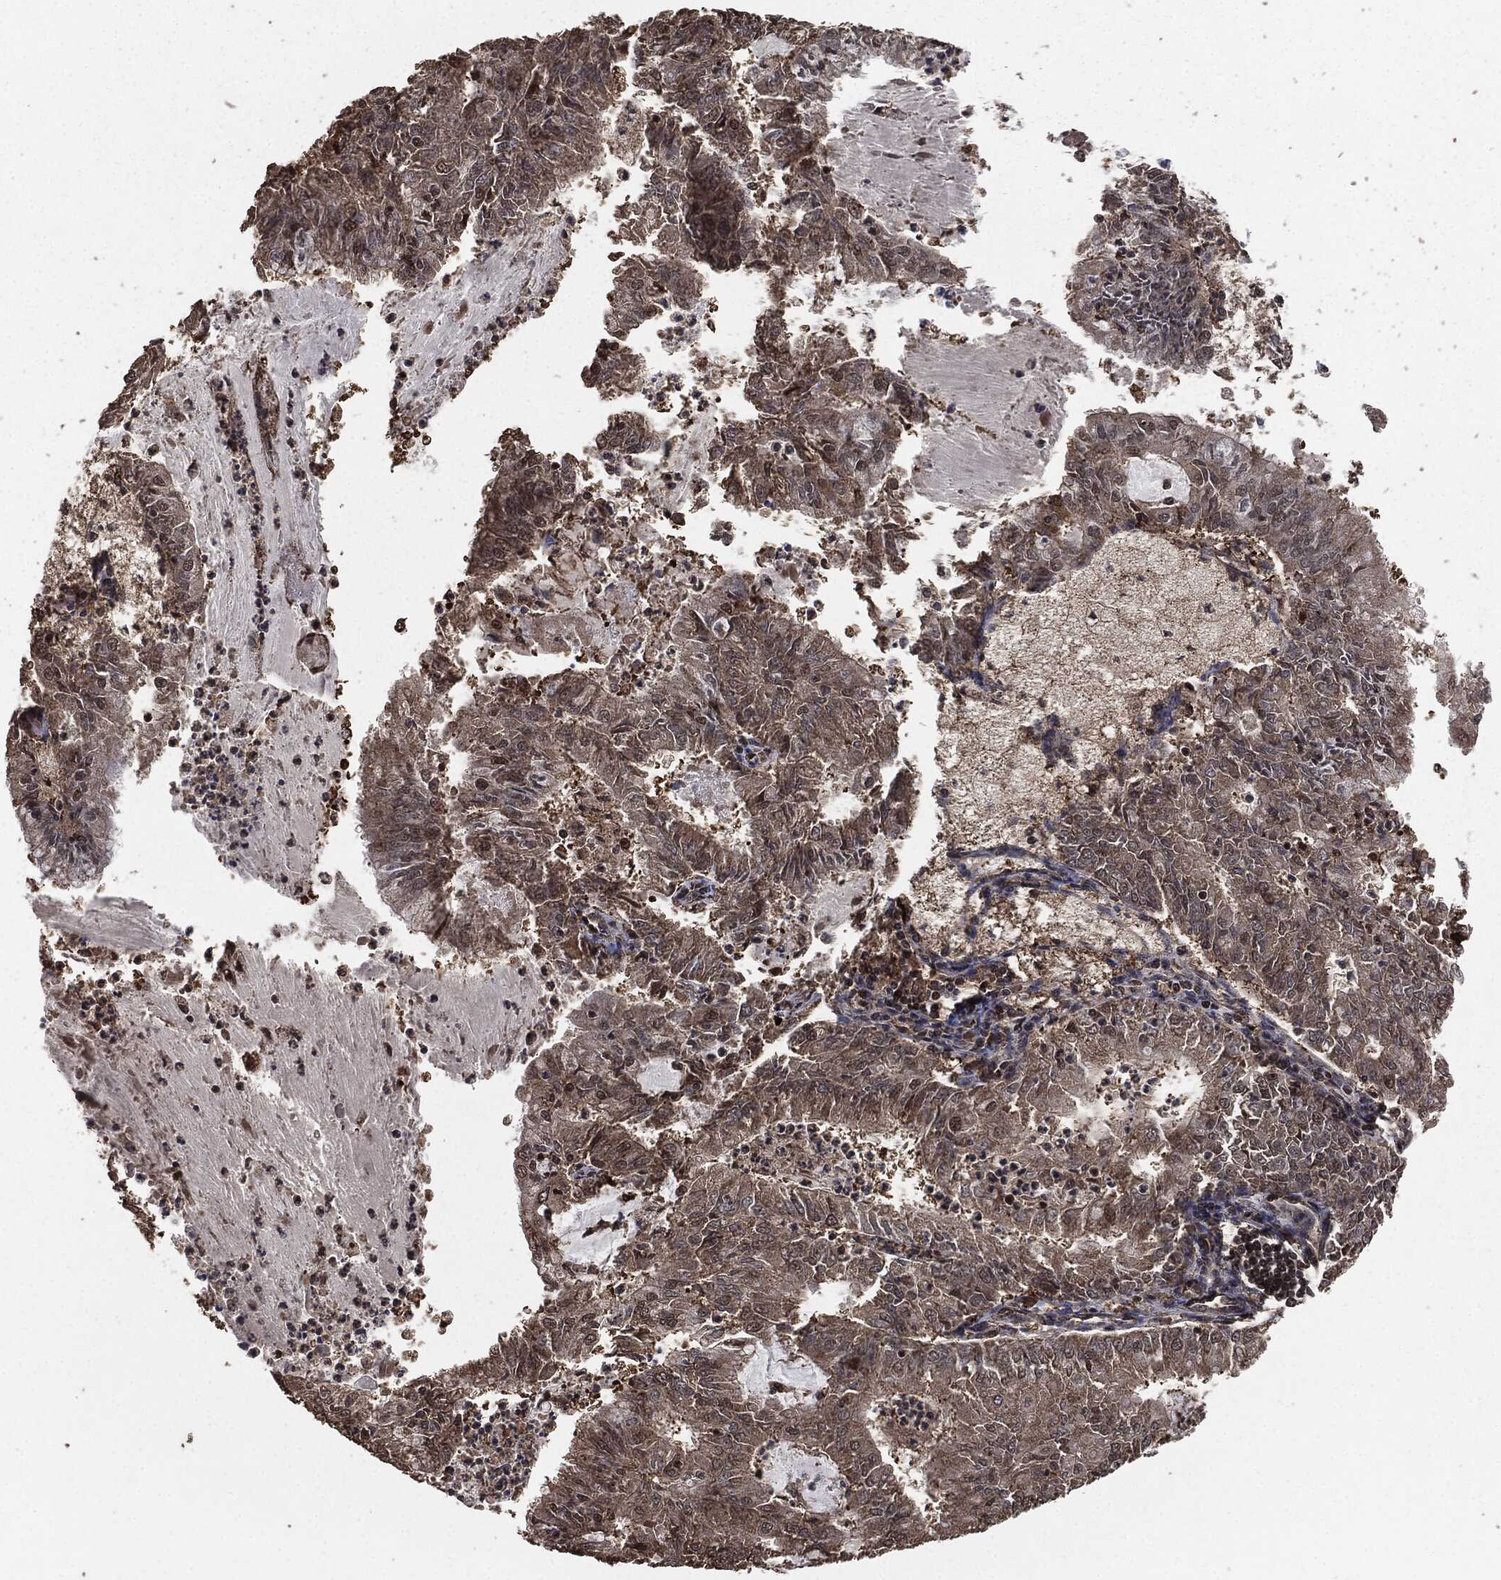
{"staining": {"intensity": "moderate", "quantity": "<25%", "location": "cytoplasmic/membranous"}, "tissue": "endometrial cancer", "cell_type": "Tumor cells", "image_type": "cancer", "snomed": [{"axis": "morphology", "description": "Adenocarcinoma, NOS"}, {"axis": "topography", "description": "Endometrium"}], "caption": "An image of adenocarcinoma (endometrial) stained for a protein exhibits moderate cytoplasmic/membranous brown staining in tumor cells.", "gene": "EGFR", "patient": {"sex": "female", "age": 57}}